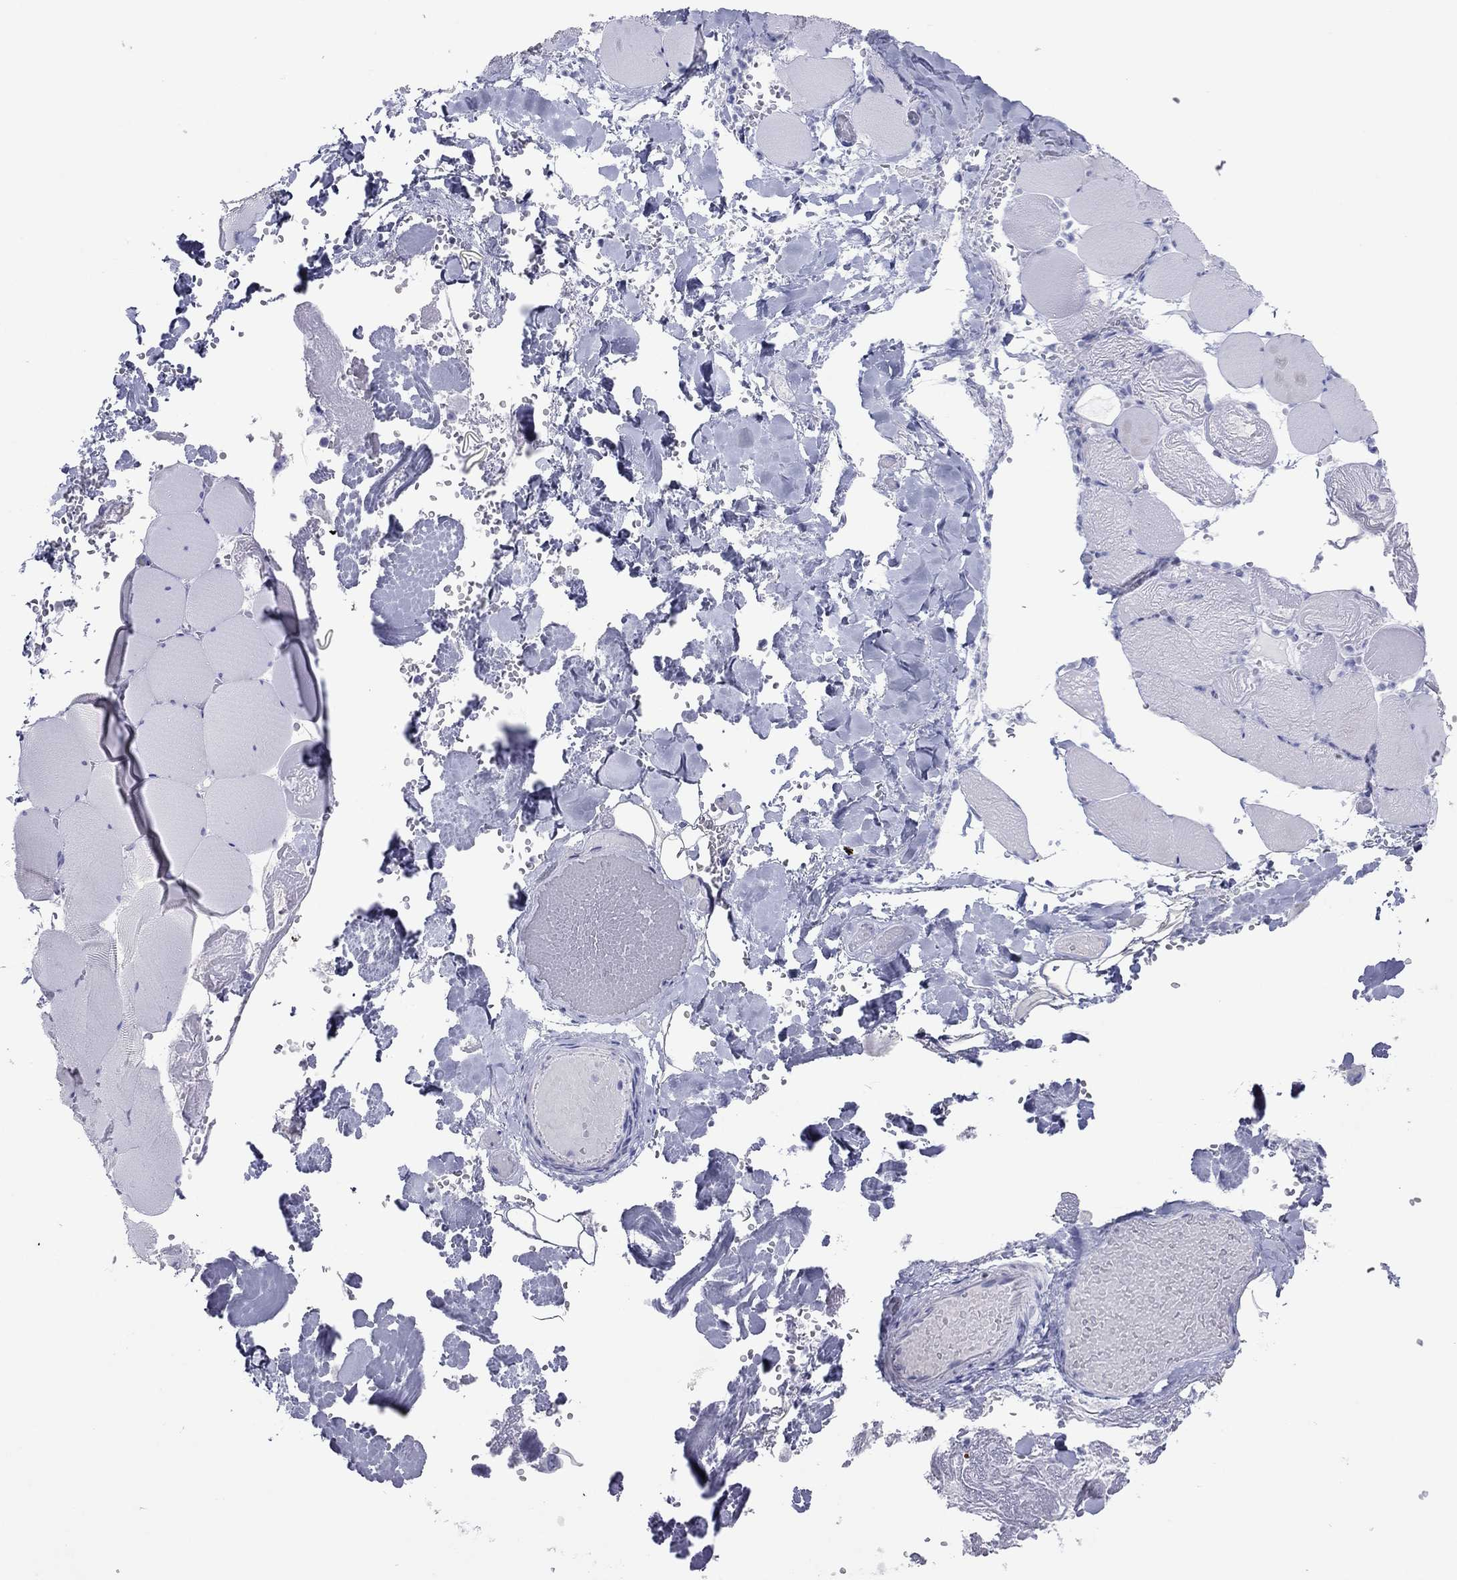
{"staining": {"intensity": "negative", "quantity": "none", "location": "none"}, "tissue": "skeletal muscle", "cell_type": "Myocytes", "image_type": "normal", "snomed": [{"axis": "morphology", "description": "Normal tissue, NOS"}, {"axis": "morphology", "description": "Malignant melanoma, Metastatic site"}, {"axis": "topography", "description": "Skeletal muscle"}], "caption": "A high-resolution photomicrograph shows IHC staining of normal skeletal muscle, which demonstrates no significant staining in myocytes. (DAB (3,3'-diaminobenzidine) immunohistochemistry (IHC) visualized using brightfield microscopy, high magnification).", "gene": "ATP4A", "patient": {"sex": "male", "age": 50}}